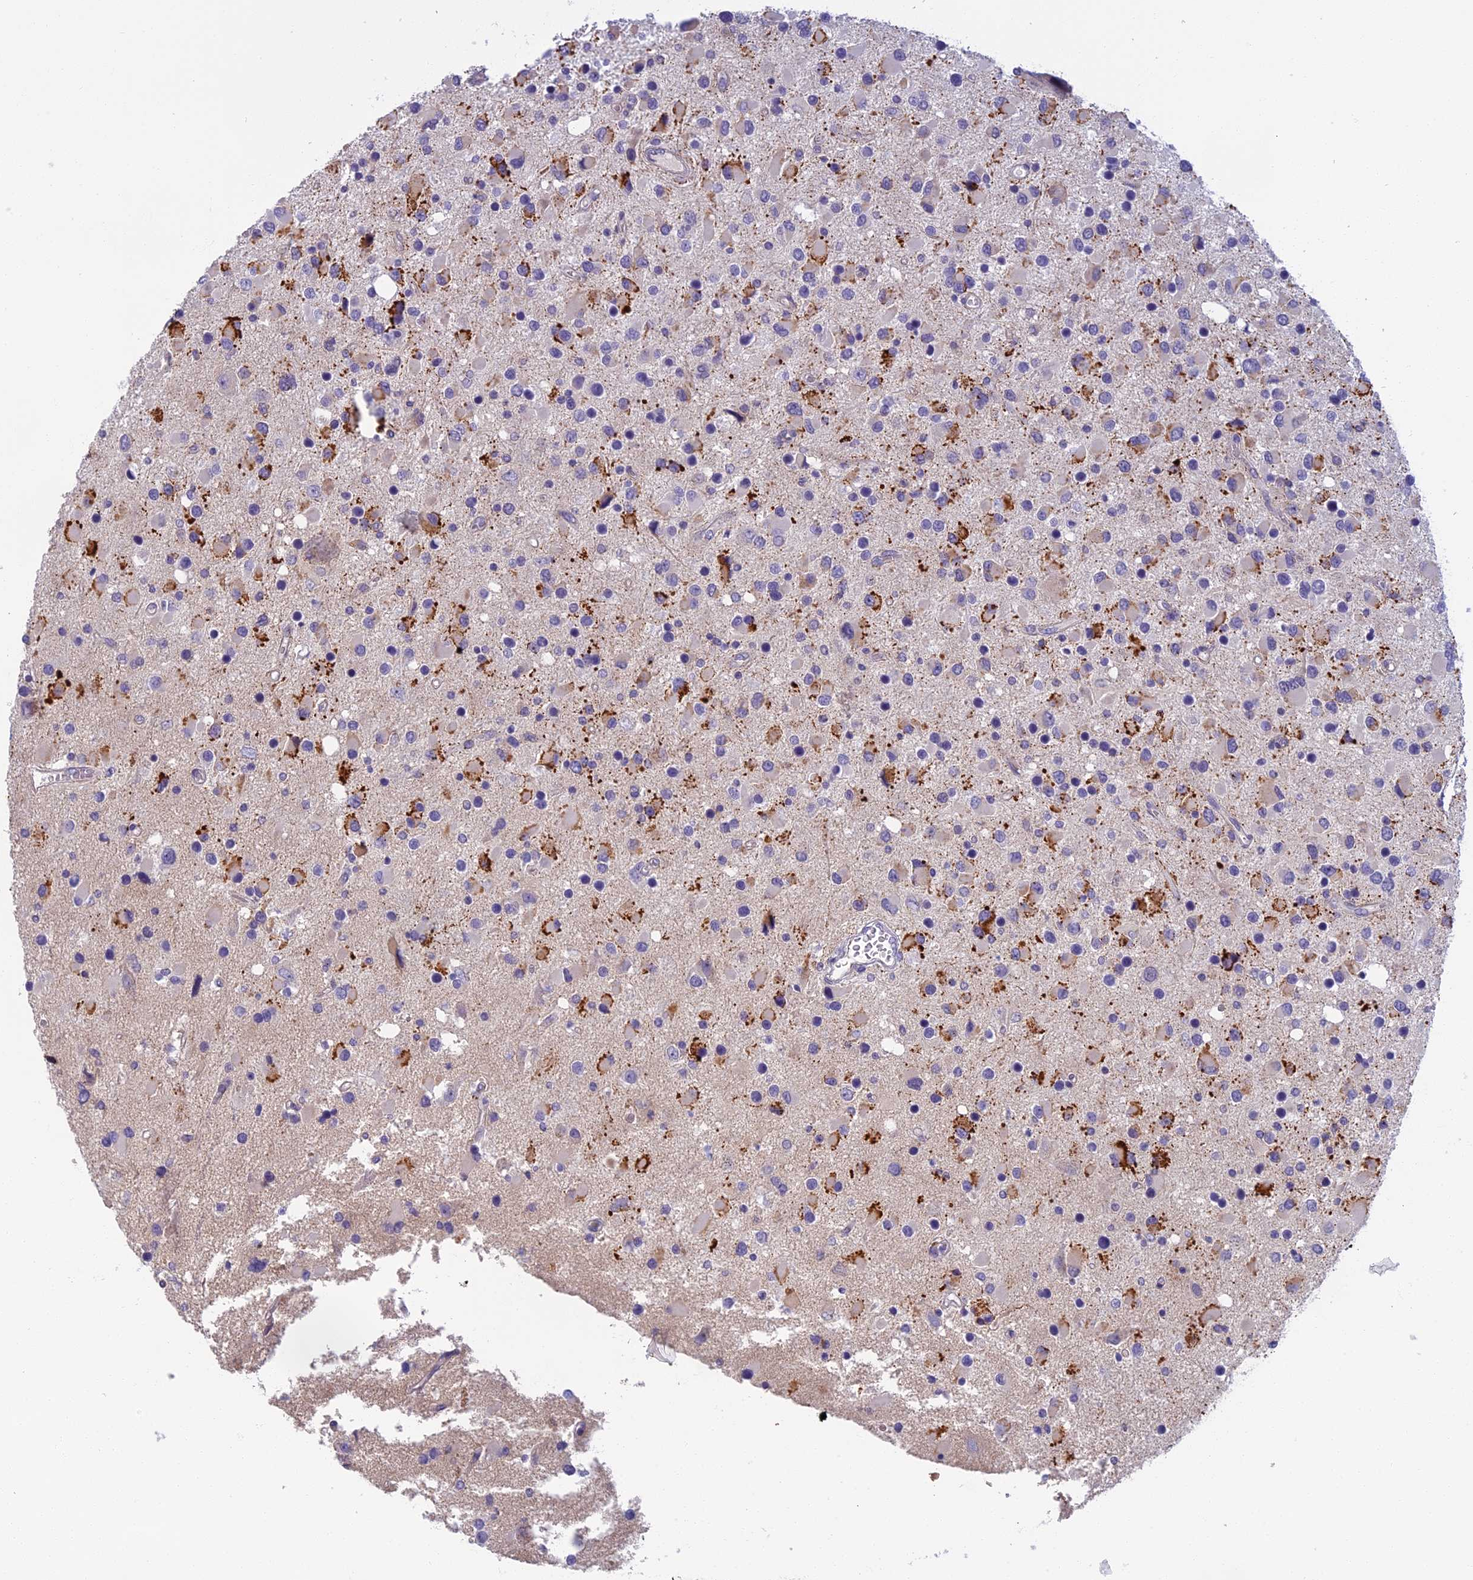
{"staining": {"intensity": "moderate", "quantity": "<25%", "location": "cytoplasmic/membranous"}, "tissue": "glioma", "cell_type": "Tumor cells", "image_type": "cancer", "snomed": [{"axis": "morphology", "description": "Glioma, malignant, High grade"}, {"axis": "topography", "description": "Brain"}], "caption": "Protein positivity by IHC shows moderate cytoplasmic/membranous staining in approximately <25% of tumor cells in glioma.", "gene": "SEMA7A", "patient": {"sex": "male", "age": 53}}